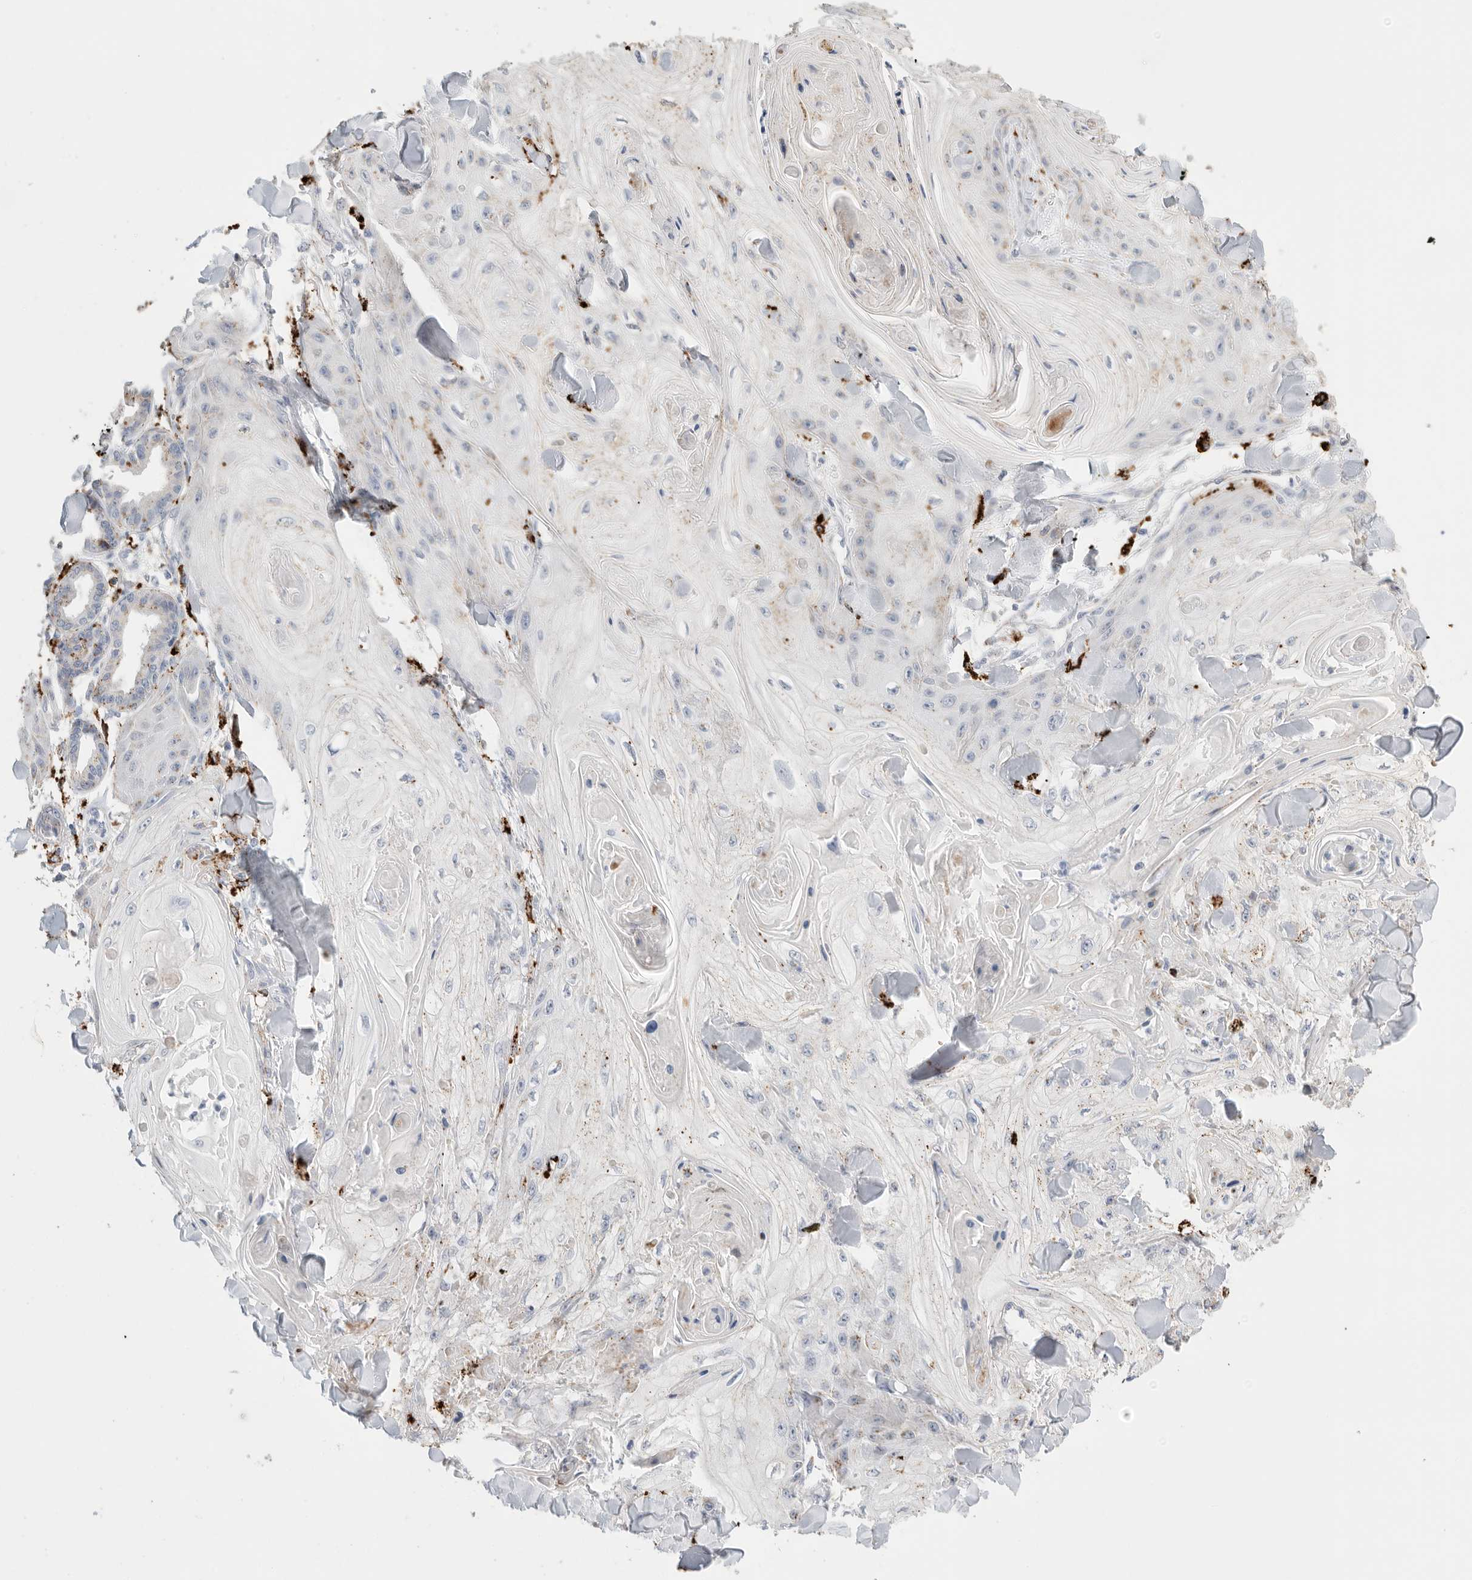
{"staining": {"intensity": "weak", "quantity": "<25%", "location": "cytoplasmic/membranous"}, "tissue": "skin cancer", "cell_type": "Tumor cells", "image_type": "cancer", "snomed": [{"axis": "morphology", "description": "Squamous cell carcinoma, NOS"}, {"axis": "topography", "description": "Skin"}], "caption": "This is an IHC photomicrograph of skin cancer (squamous cell carcinoma). There is no staining in tumor cells.", "gene": "GGH", "patient": {"sex": "male", "age": 74}}